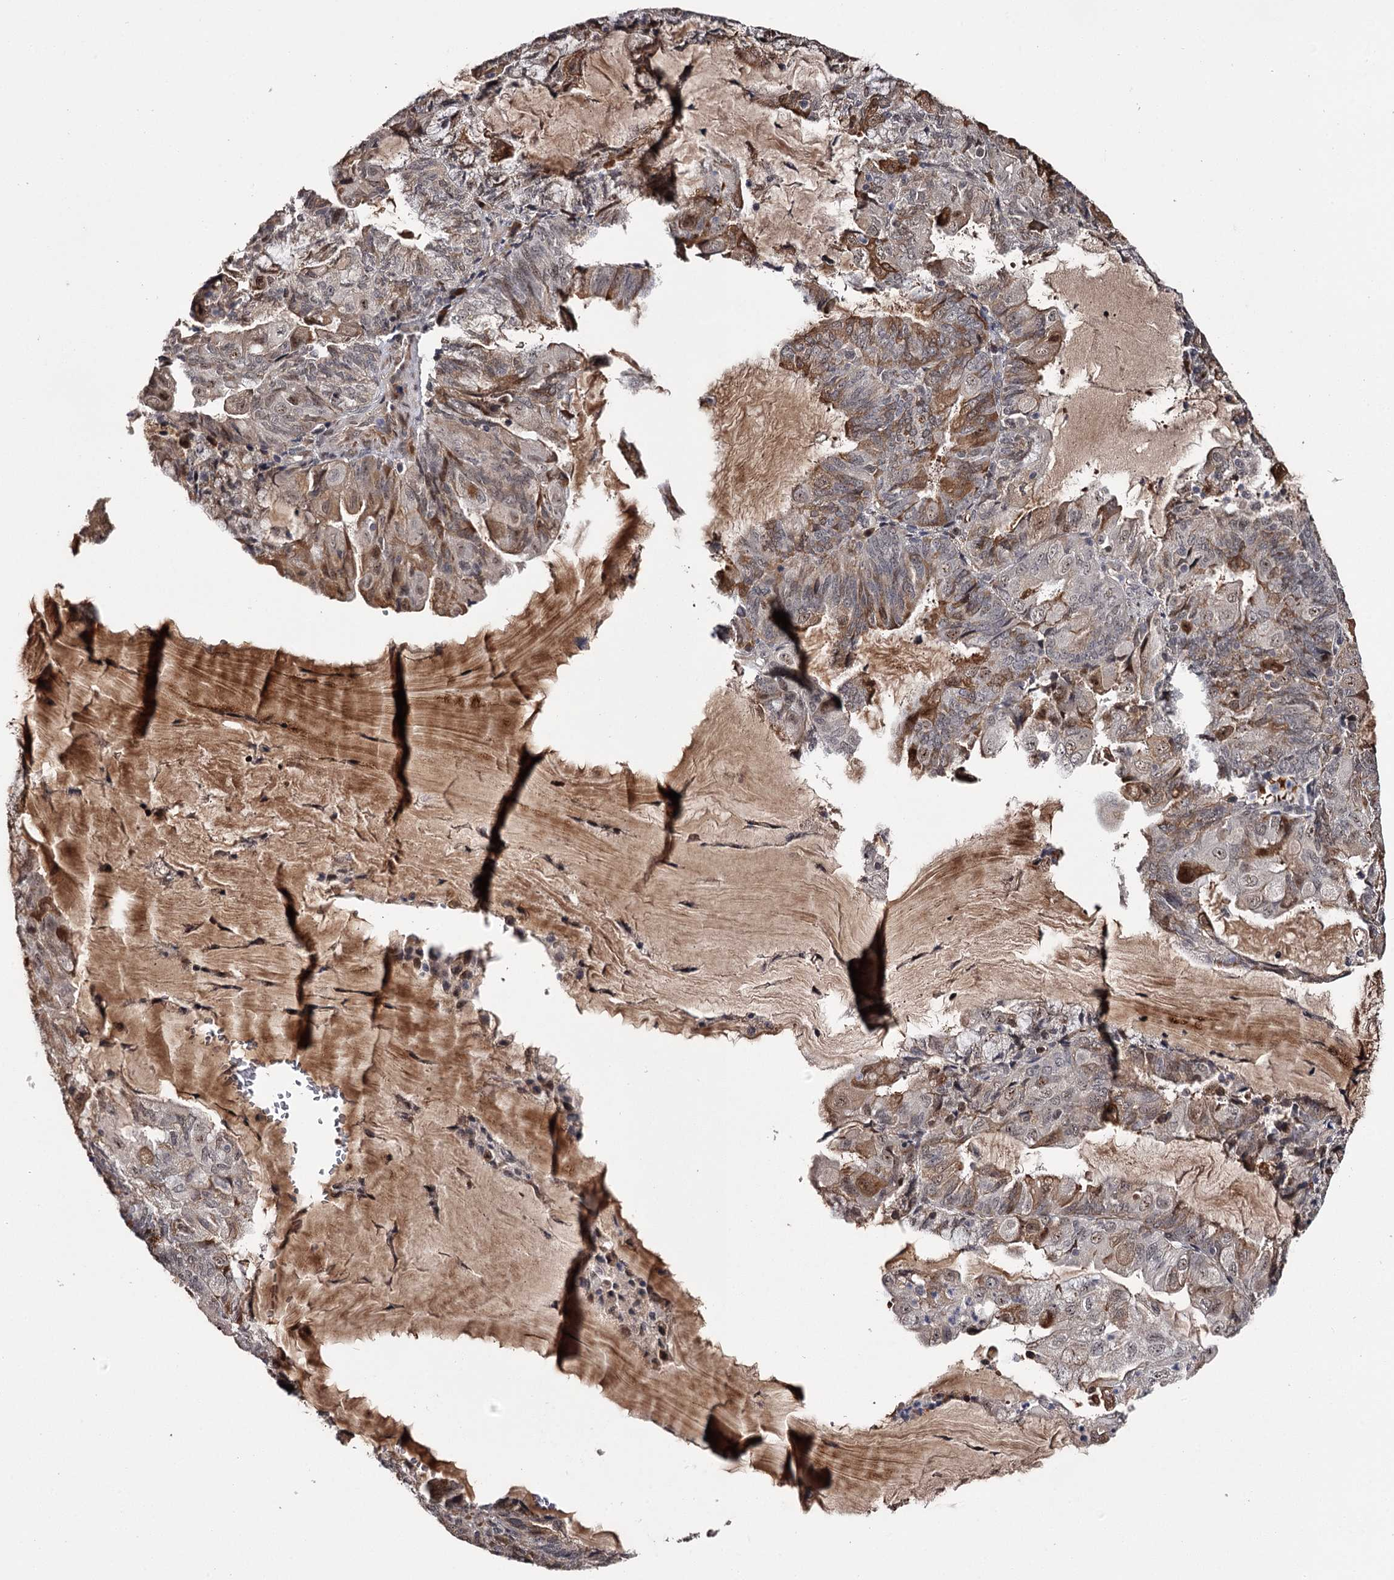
{"staining": {"intensity": "moderate", "quantity": "25%-75%", "location": "cytoplasmic/membranous,nuclear"}, "tissue": "endometrial cancer", "cell_type": "Tumor cells", "image_type": "cancer", "snomed": [{"axis": "morphology", "description": "Adenocarcinoma, NOS"}, {"axis": "topography", "description": "Endometrium"}], "caption": "IHC (DAB) staining of endometrial adenocarcinoma demonstrates moderate cytoplasmic/membranous and nuclear protein positivity in about 25%-75% of tumor cells.", "gene": "RNF44", "patient": {"sex": "female", "age": 81}}